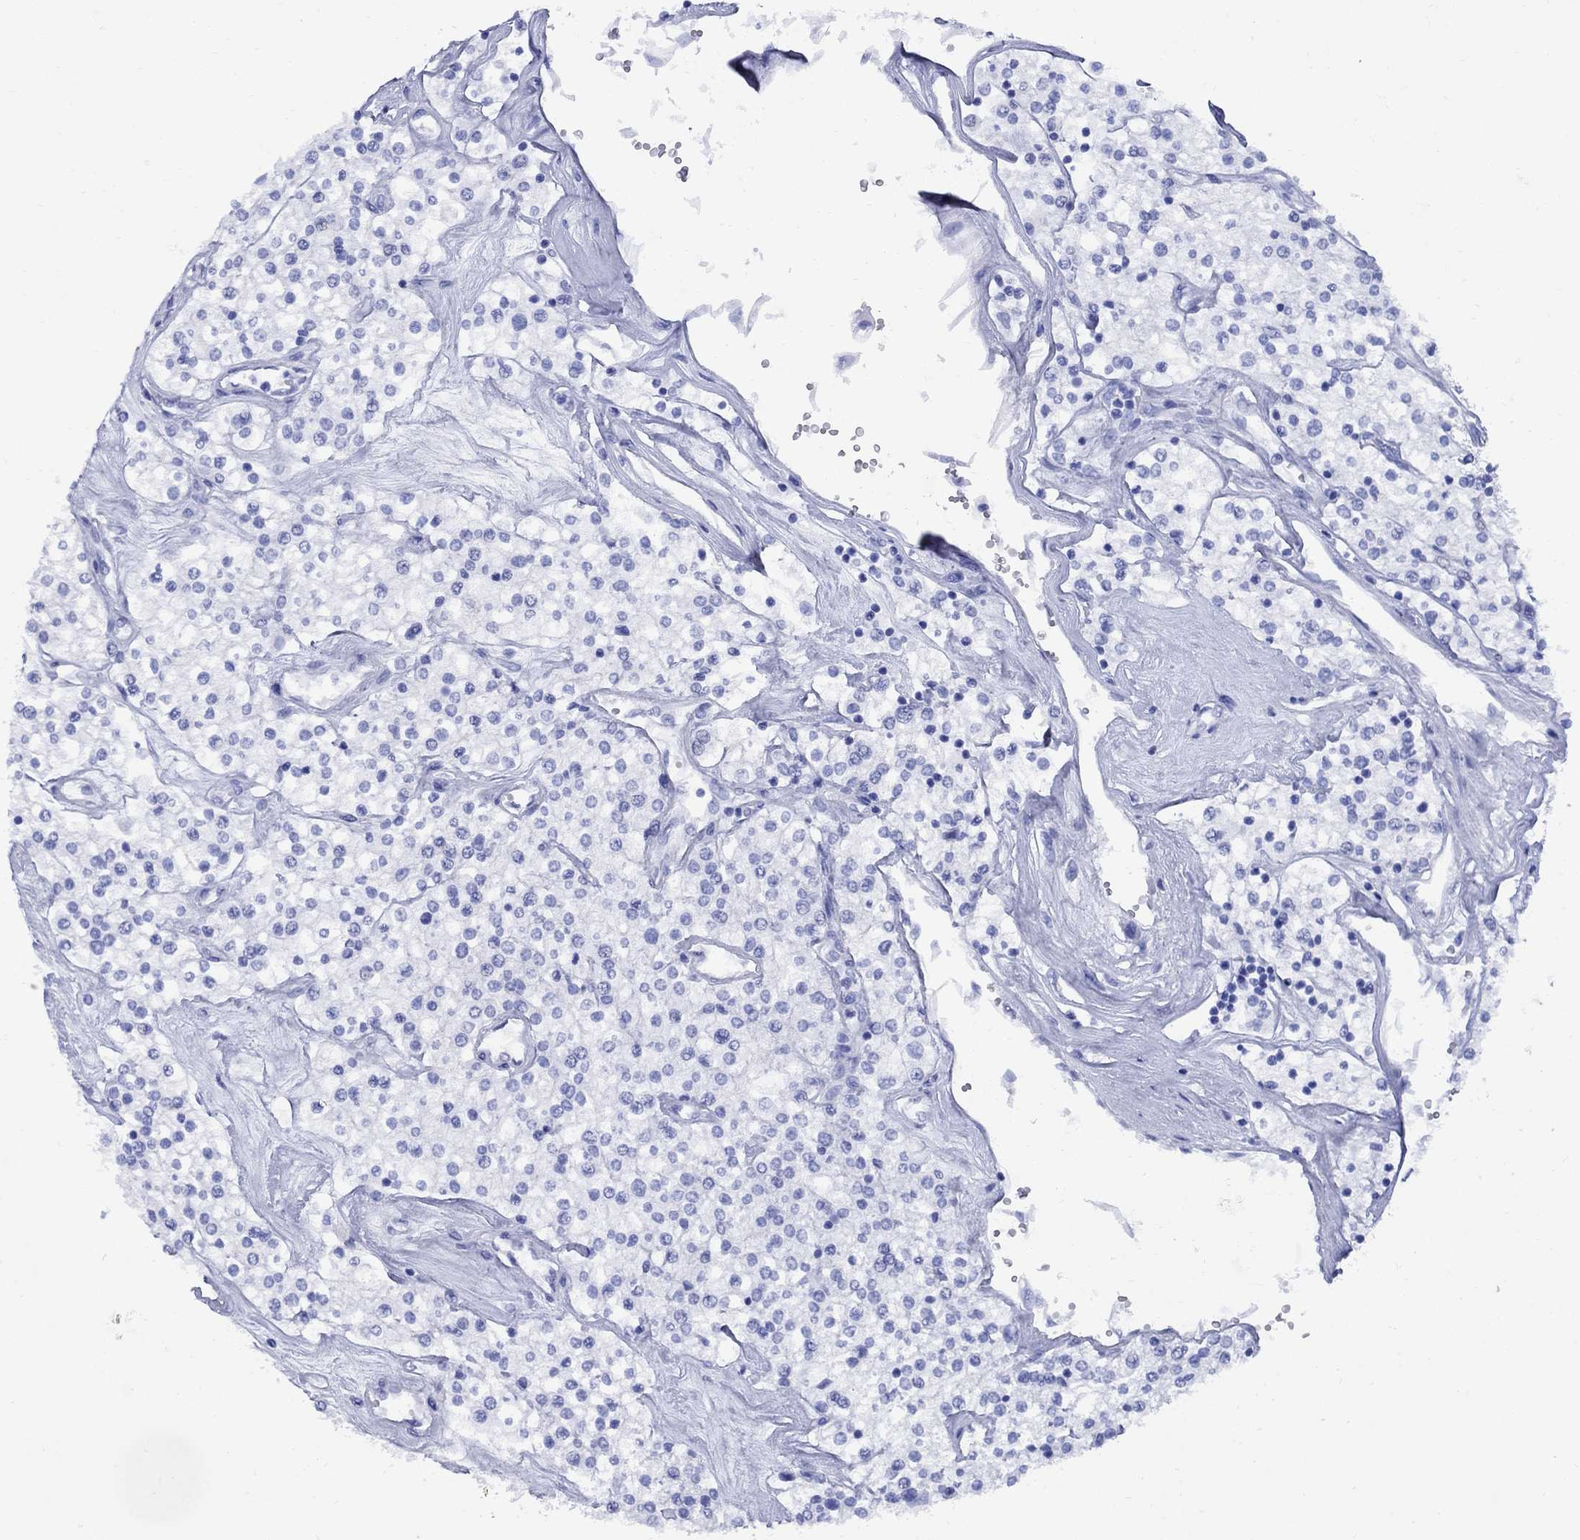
{"staining": {"intensity": "negative", "quantity": "none", "location": "none"}, "tissue": "renal cancer", "cell_type": "Tumor cells", "image_type": "cancer", "snomed": [{"axis": "morphology", "description": "Adenocarcinoma, NOS"}, {"axis": "topography", "description": "Kidney"}], "caption": "Protein analysis of adenocarcinoma (renal) demonstrates no significant positivity in tumor cells. Brightfield microscopy of IHC stained with DAB (3,3'-diaminobenzidine) (brown) and hematoxylin (blue), captured at high magnification.", "gene": "SMCP", "patient": {"sex": "male", "age": 80}}